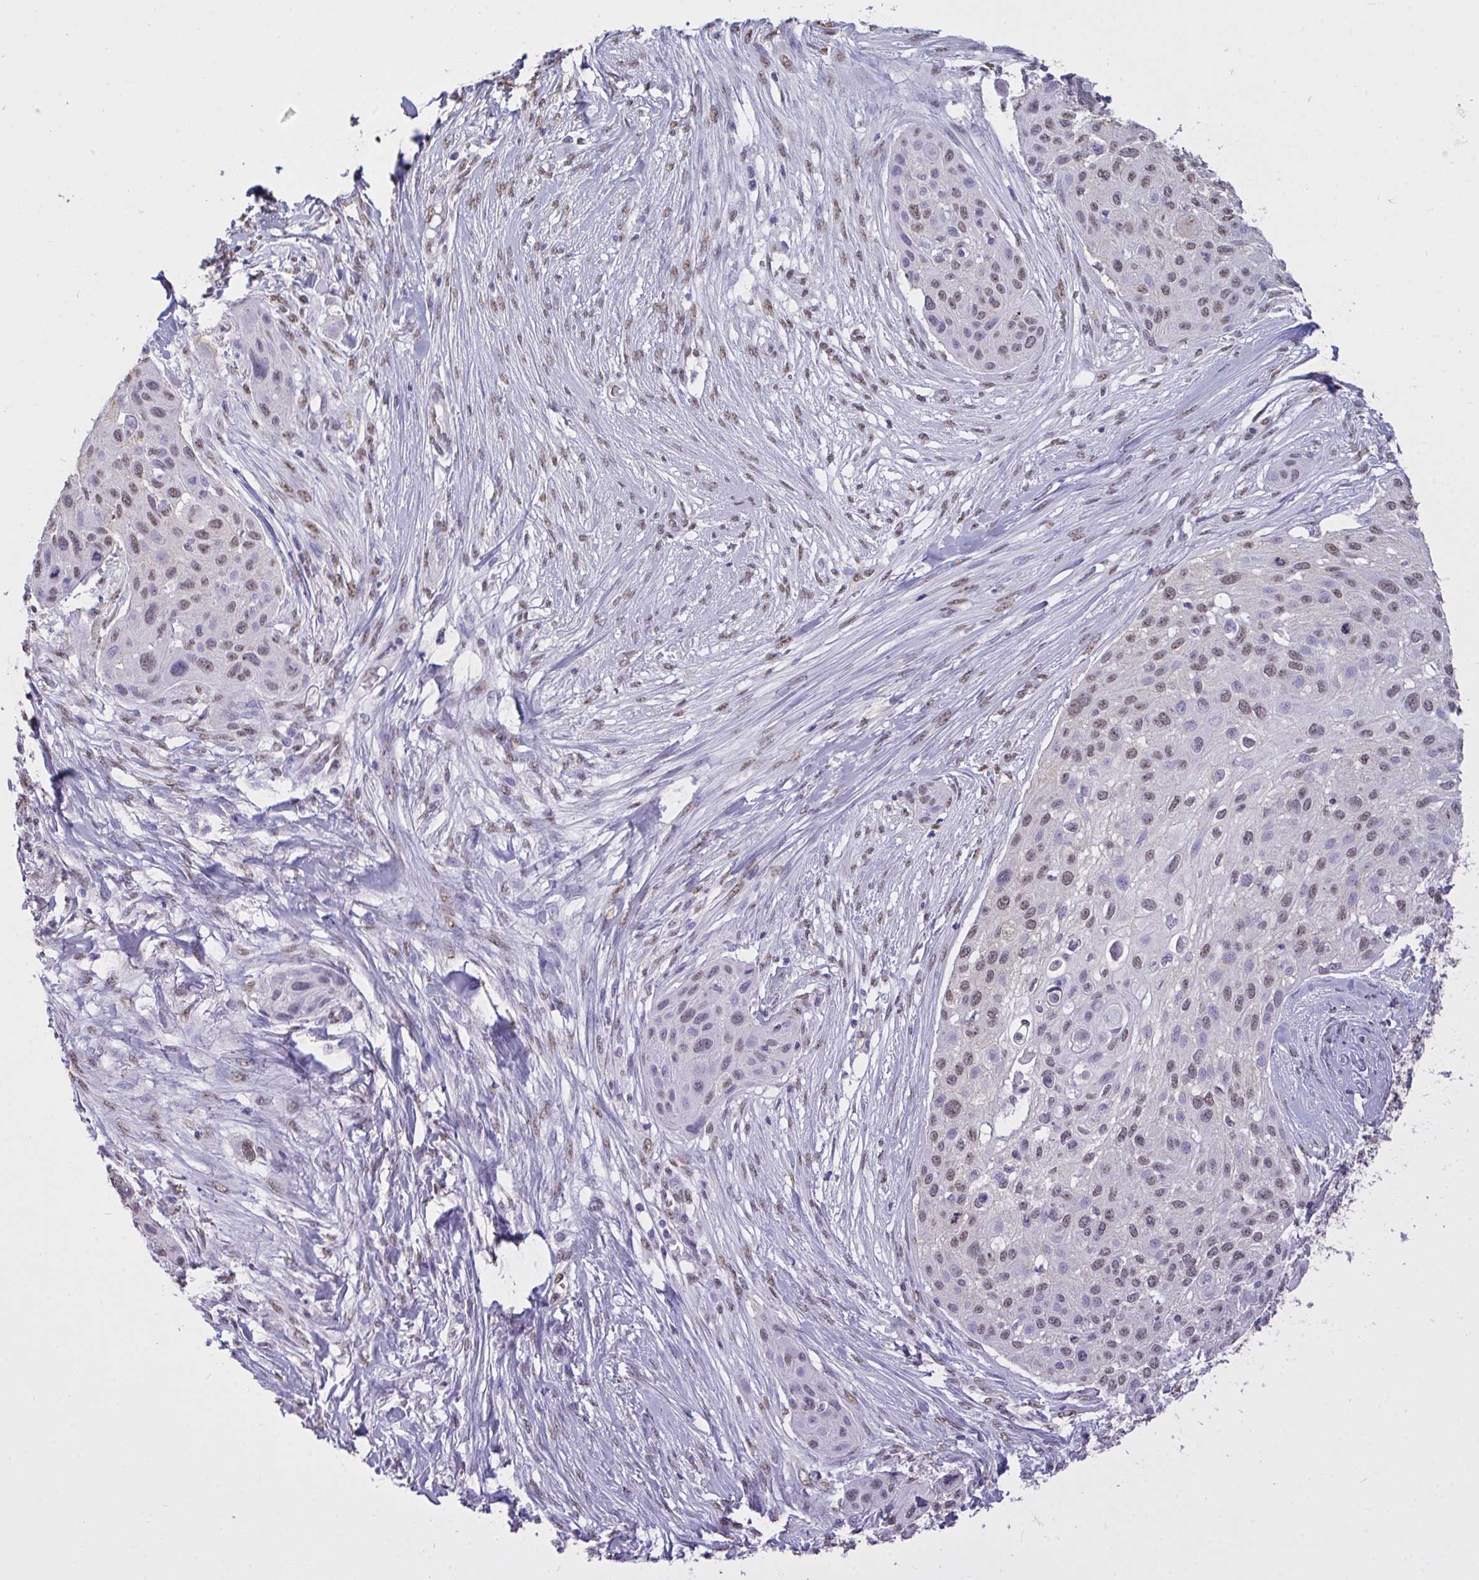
{"staining": {"intensity": "weak", "quantity": "25%-75%", "location": "nuclear"}, "tissue": "skin cancer", "cell_type": "Tumor cells", "image_type": "cancer", "snomed": [{"axis": "morphology", "description": "Squamous cell carcinoma, NOS"}, {"axis": "topography", "description": "Skin"}], "caption": "This photomicrograph shows immunohistochemistry (IHC) staining of human squamous cell carcinoma (skin), with low weak nuclear positivity in approximately 25%-75% of tumor cells.", "gene": "SEMA6B", "patient": {"sex": "female", "age": 87}}